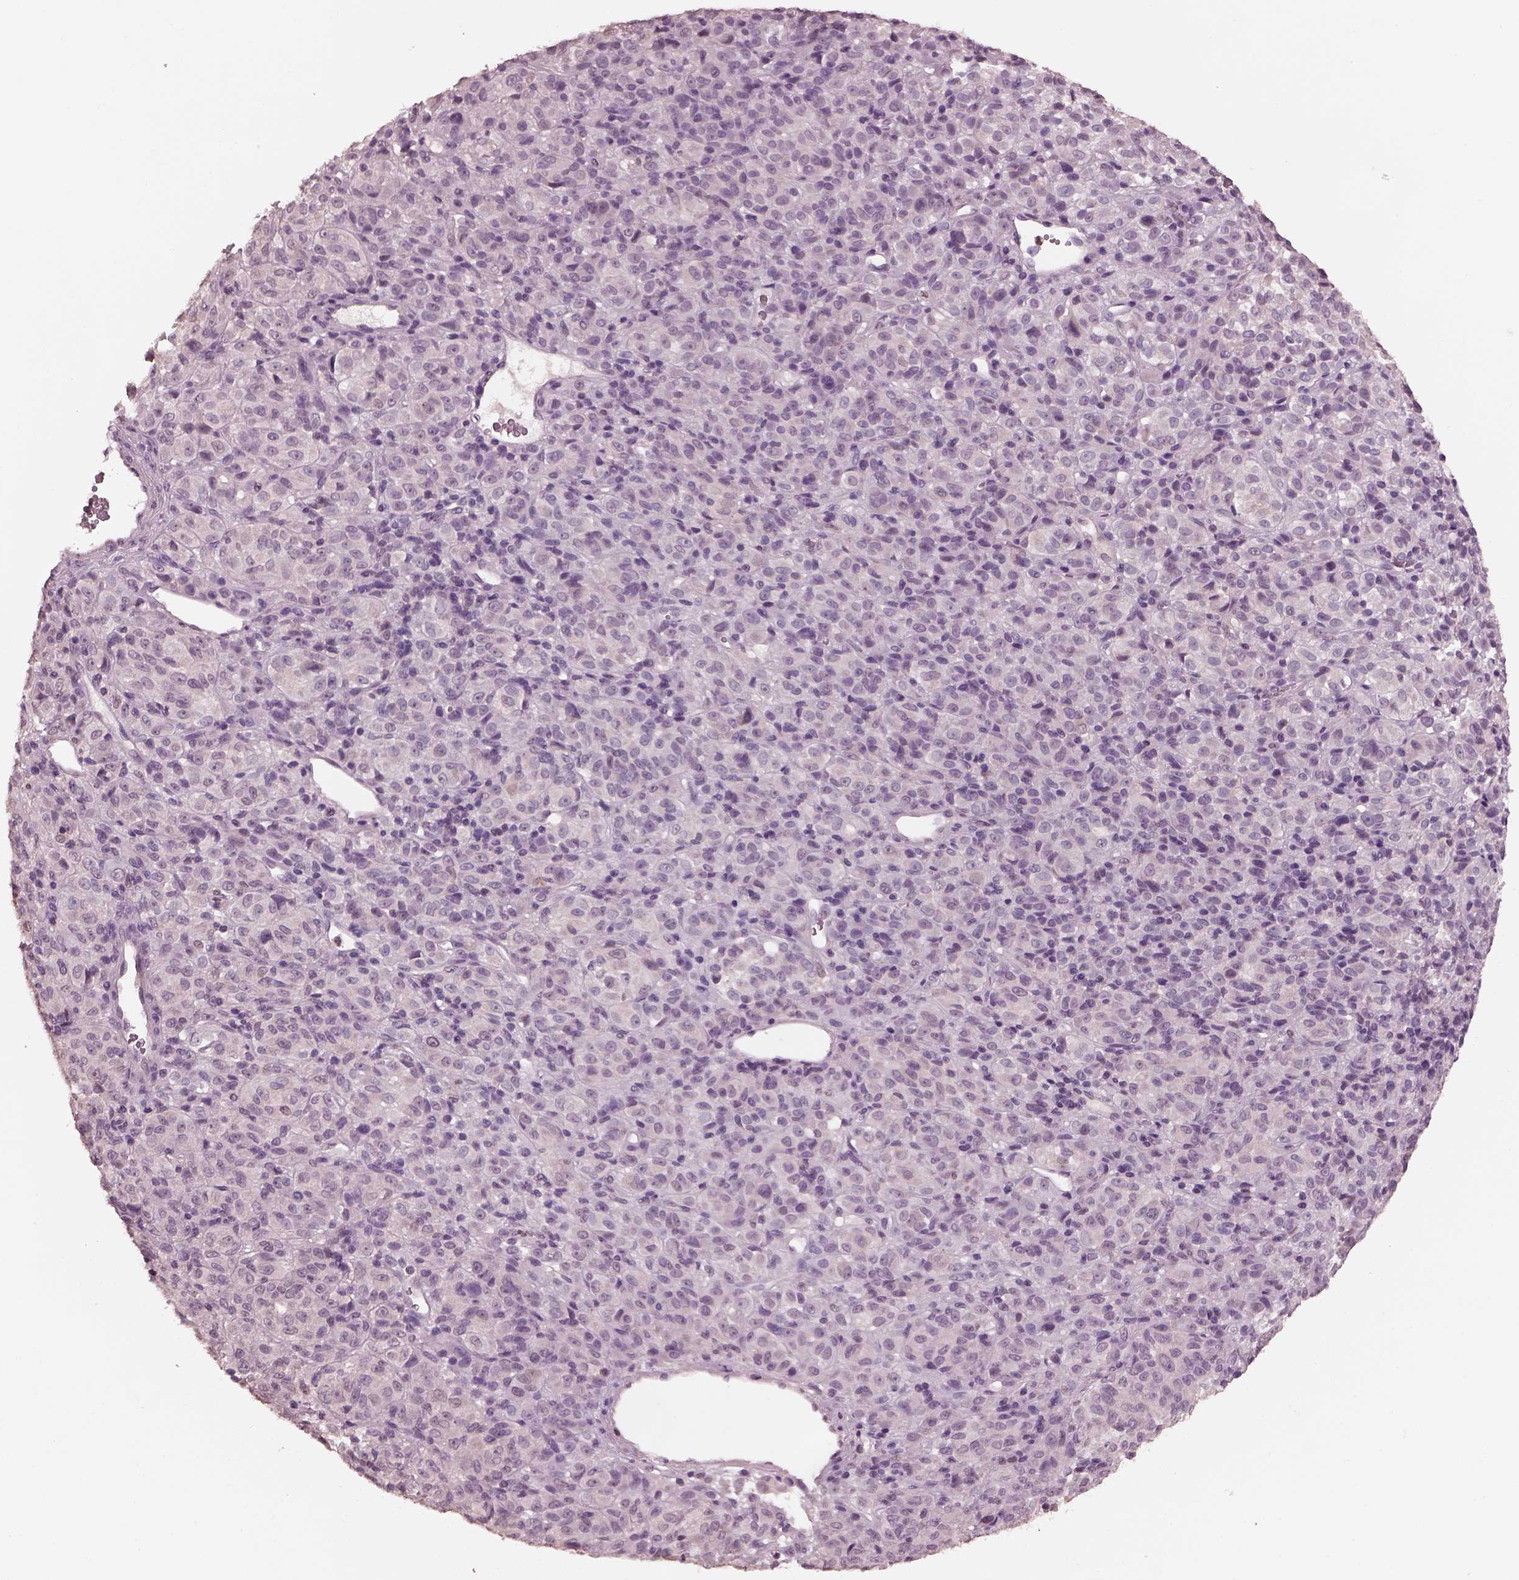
{"staining": {"intensity": "negative", "quantity": "none", "location": "none"}, "tissue": "melanoma", "cell_type": "Tumor cells", "image_type": "cancer", "snomed": [{"axis": "morphology", "description": "Malignant melanoma, Metastatic site"}, {"axis": "topography", "description": "Brain"}], "caption": "Tumor cells show no significant expression in melanoma.", "gene": "TSKS", "patient": {"sex": "female", "age": 56}}